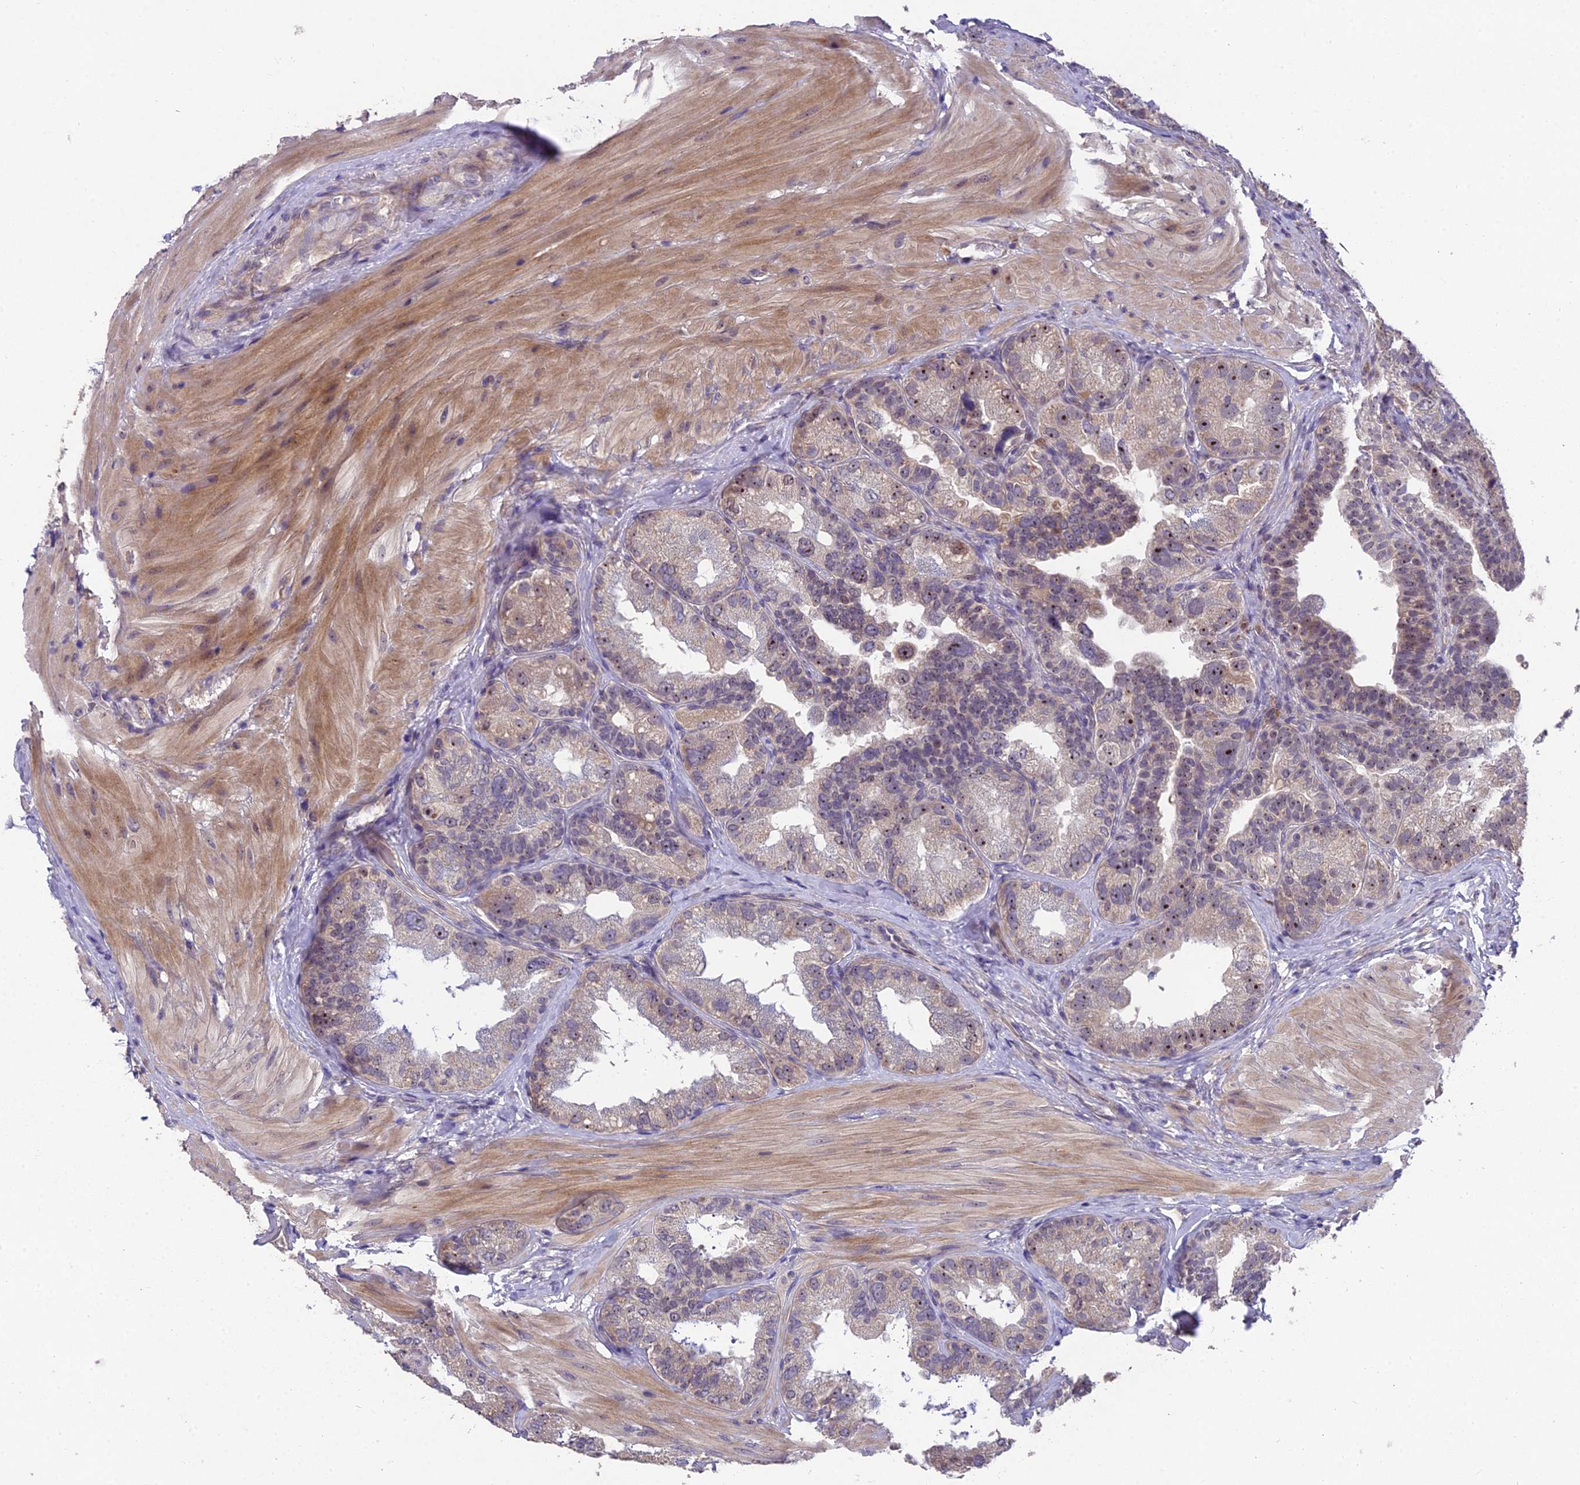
{"staining": {"intensity": "moderate", "quantity": "<25%", "location": "nuclear"}, "tissue": "seminal vesicle", "cell_type": "Glandular cells", "image_type": "normal", "snomed": [{"axis": "morphology", "description": "Normal tissue, NOS"}, {"axis": "topography", "description": "Seminal veicle"}, {"axis": "topography", "description": "Peripheral nerve tissue"}], "caption": "Approximately <25% of glandular cells in normal human seminal vesicle demonstrate moderate nuclear protein positivity as visualized by brown immunohistochemical staining.", "gene": "ZNF333", "patient": {"sex": "male", "age": 63}}